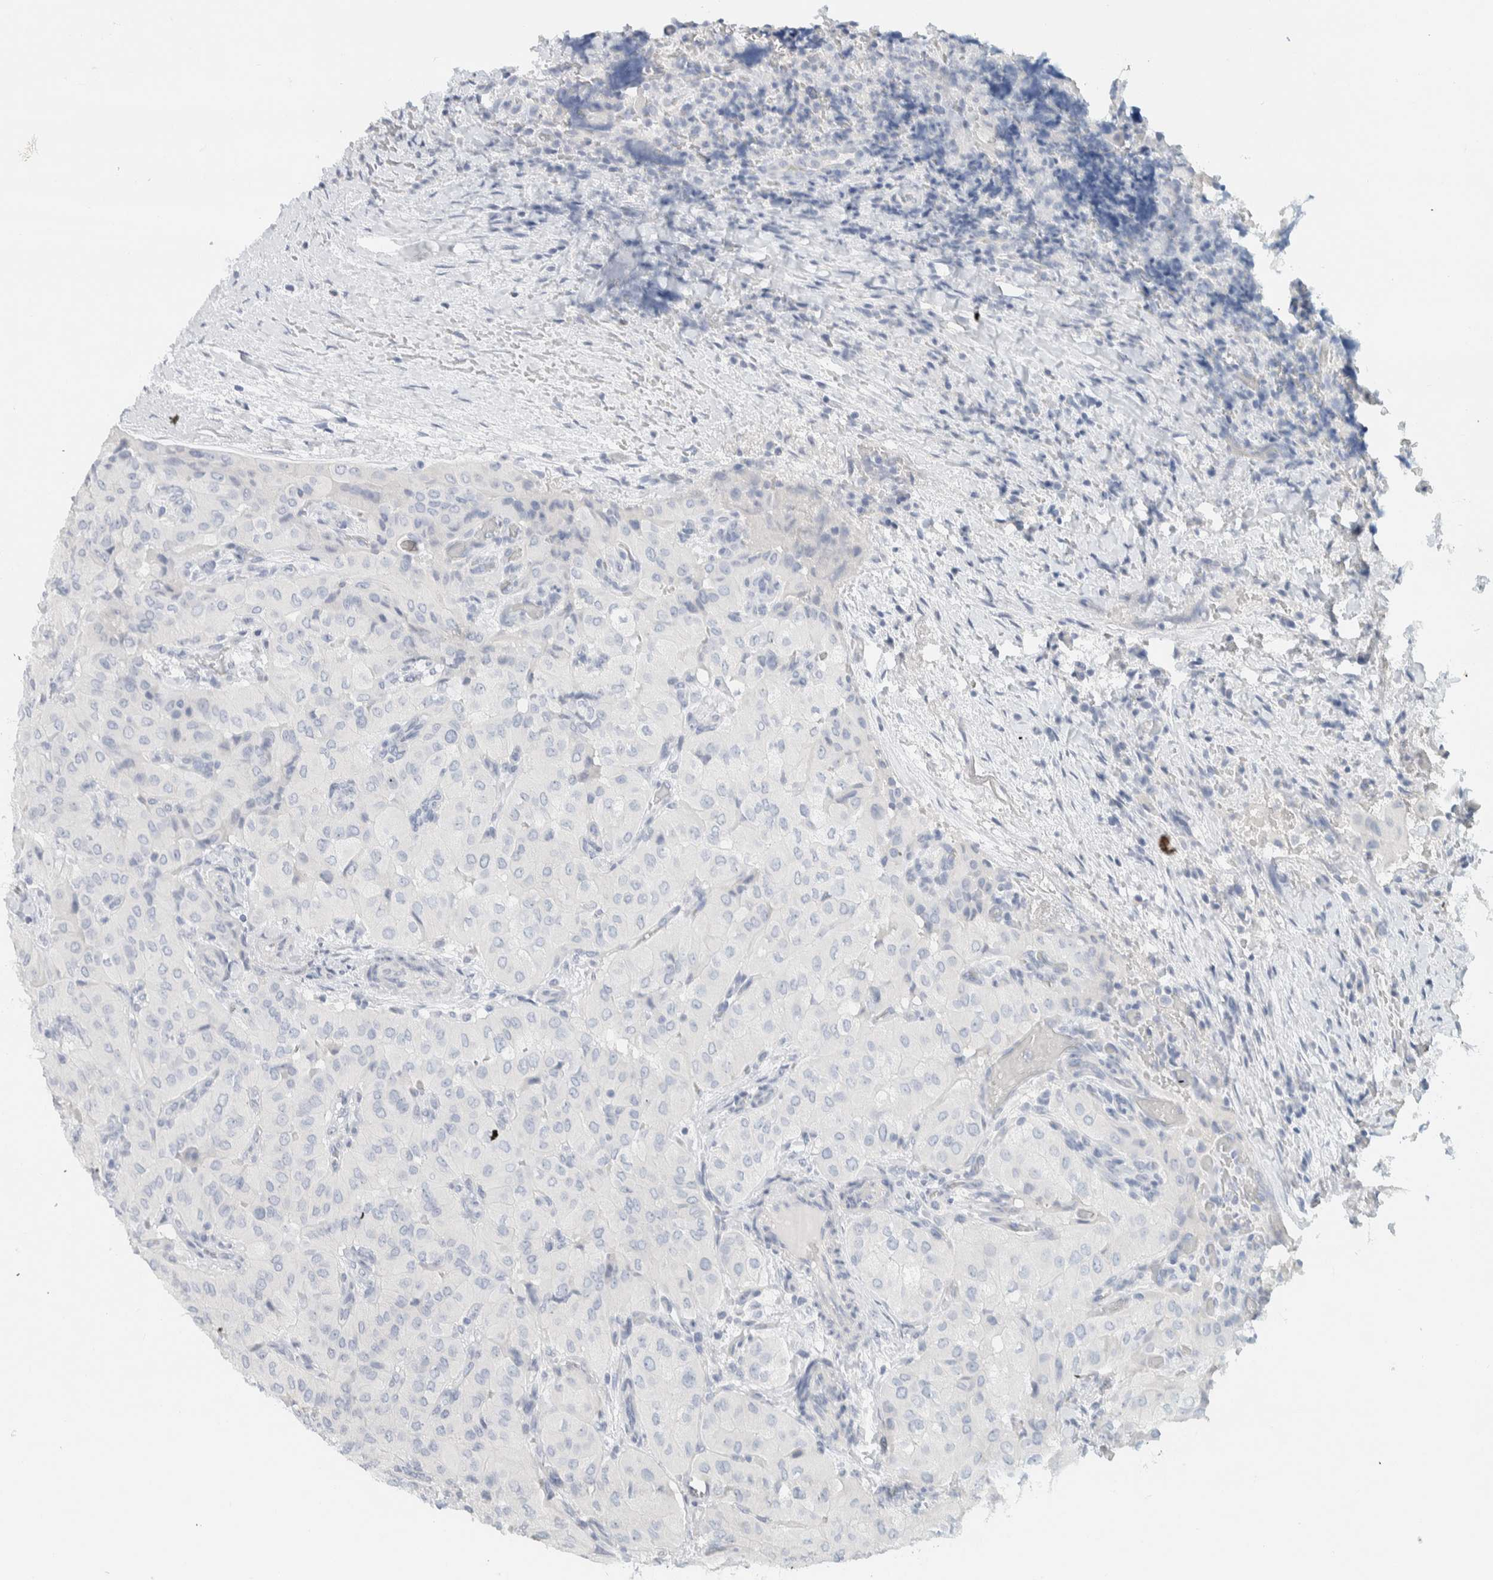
{"staining": {"intensity": "negative", "quantity": "none", "location": "none"}, "tissue": "thyroid cancer", "cell_type": "Tumor cells", "image_type": "cancer", "snomed": [{"axis": "morphology", "description": "Papillary adenocarcinoma, NOS"}, {"axis": "topography", "description": "Thyroid gland"}], "caption": "Photomicrograph shows no significant protein staining in tumor cells of thyroid papillary adenocarcinoma. The staining was performed using DAB to visualize the protein expression in brown, while the nuclei were stained in blue with hematoxylin (Magnification: 20x).", "gene": "ALOX12B", "patient": {"sex": "female", "age": 59}}